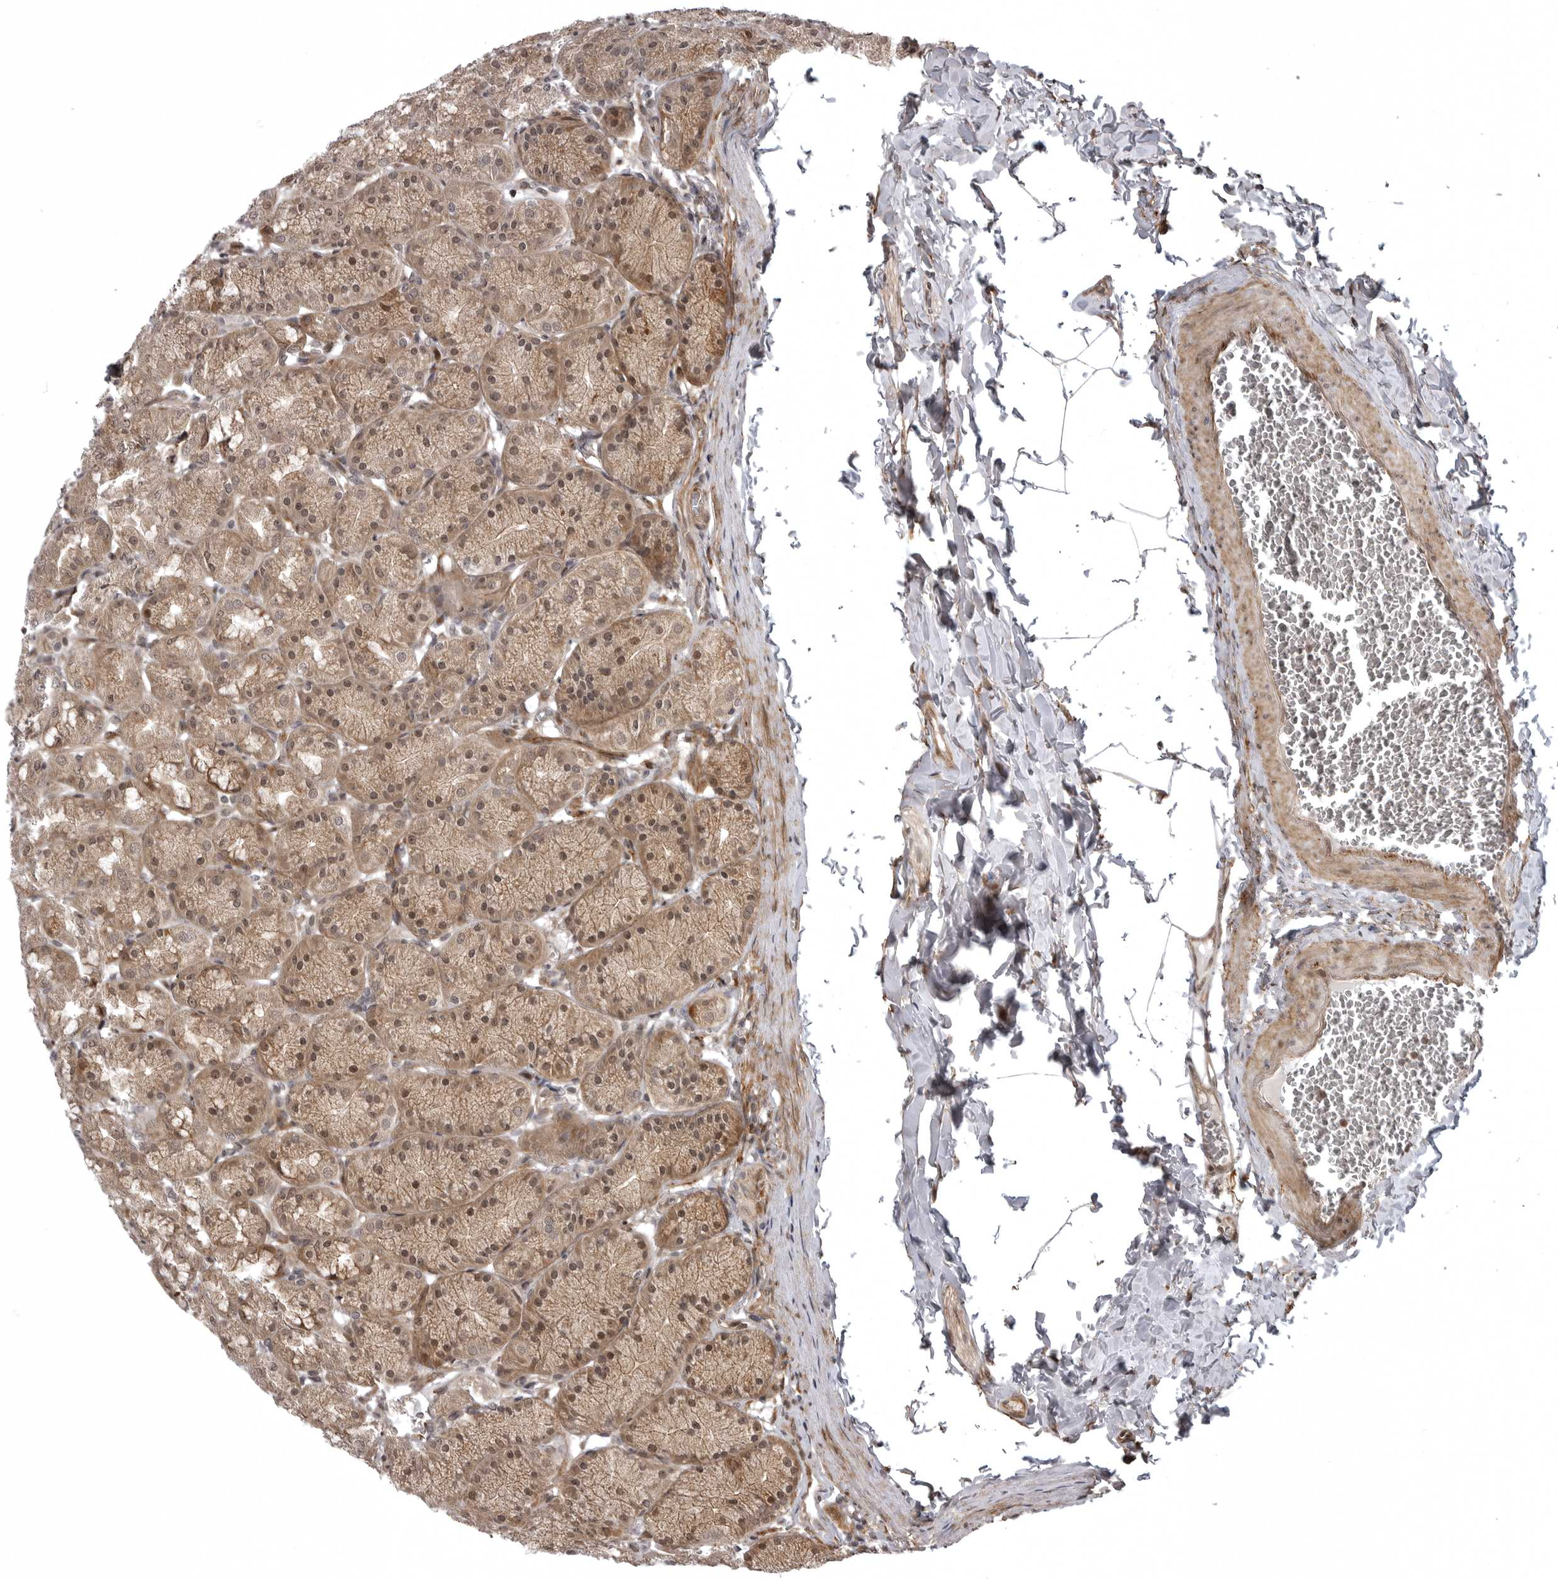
{"staining": {"intensity": "moderate", "quantity": ">75%", "location": "cytoplasmic/membranous,nuclear"}, "tissue": "stomach", "cell_type": "Glandular cells", "image_type": "normal", "snomed": [{"axis": "morphology", "description": "Normal tissue, NOS"}, {"axis": "topography", "description": "Stomach"}], "caption": "A photomicrograph of human stomach stained for a protein shows moderate cytoplasmic/membranous,nuclear brown staining in glandular cells. The protein is shown in brown color, while the nuclei are stained blue.", "gene": "SNX16", "patient": {"sex": "male", "age": 42}}